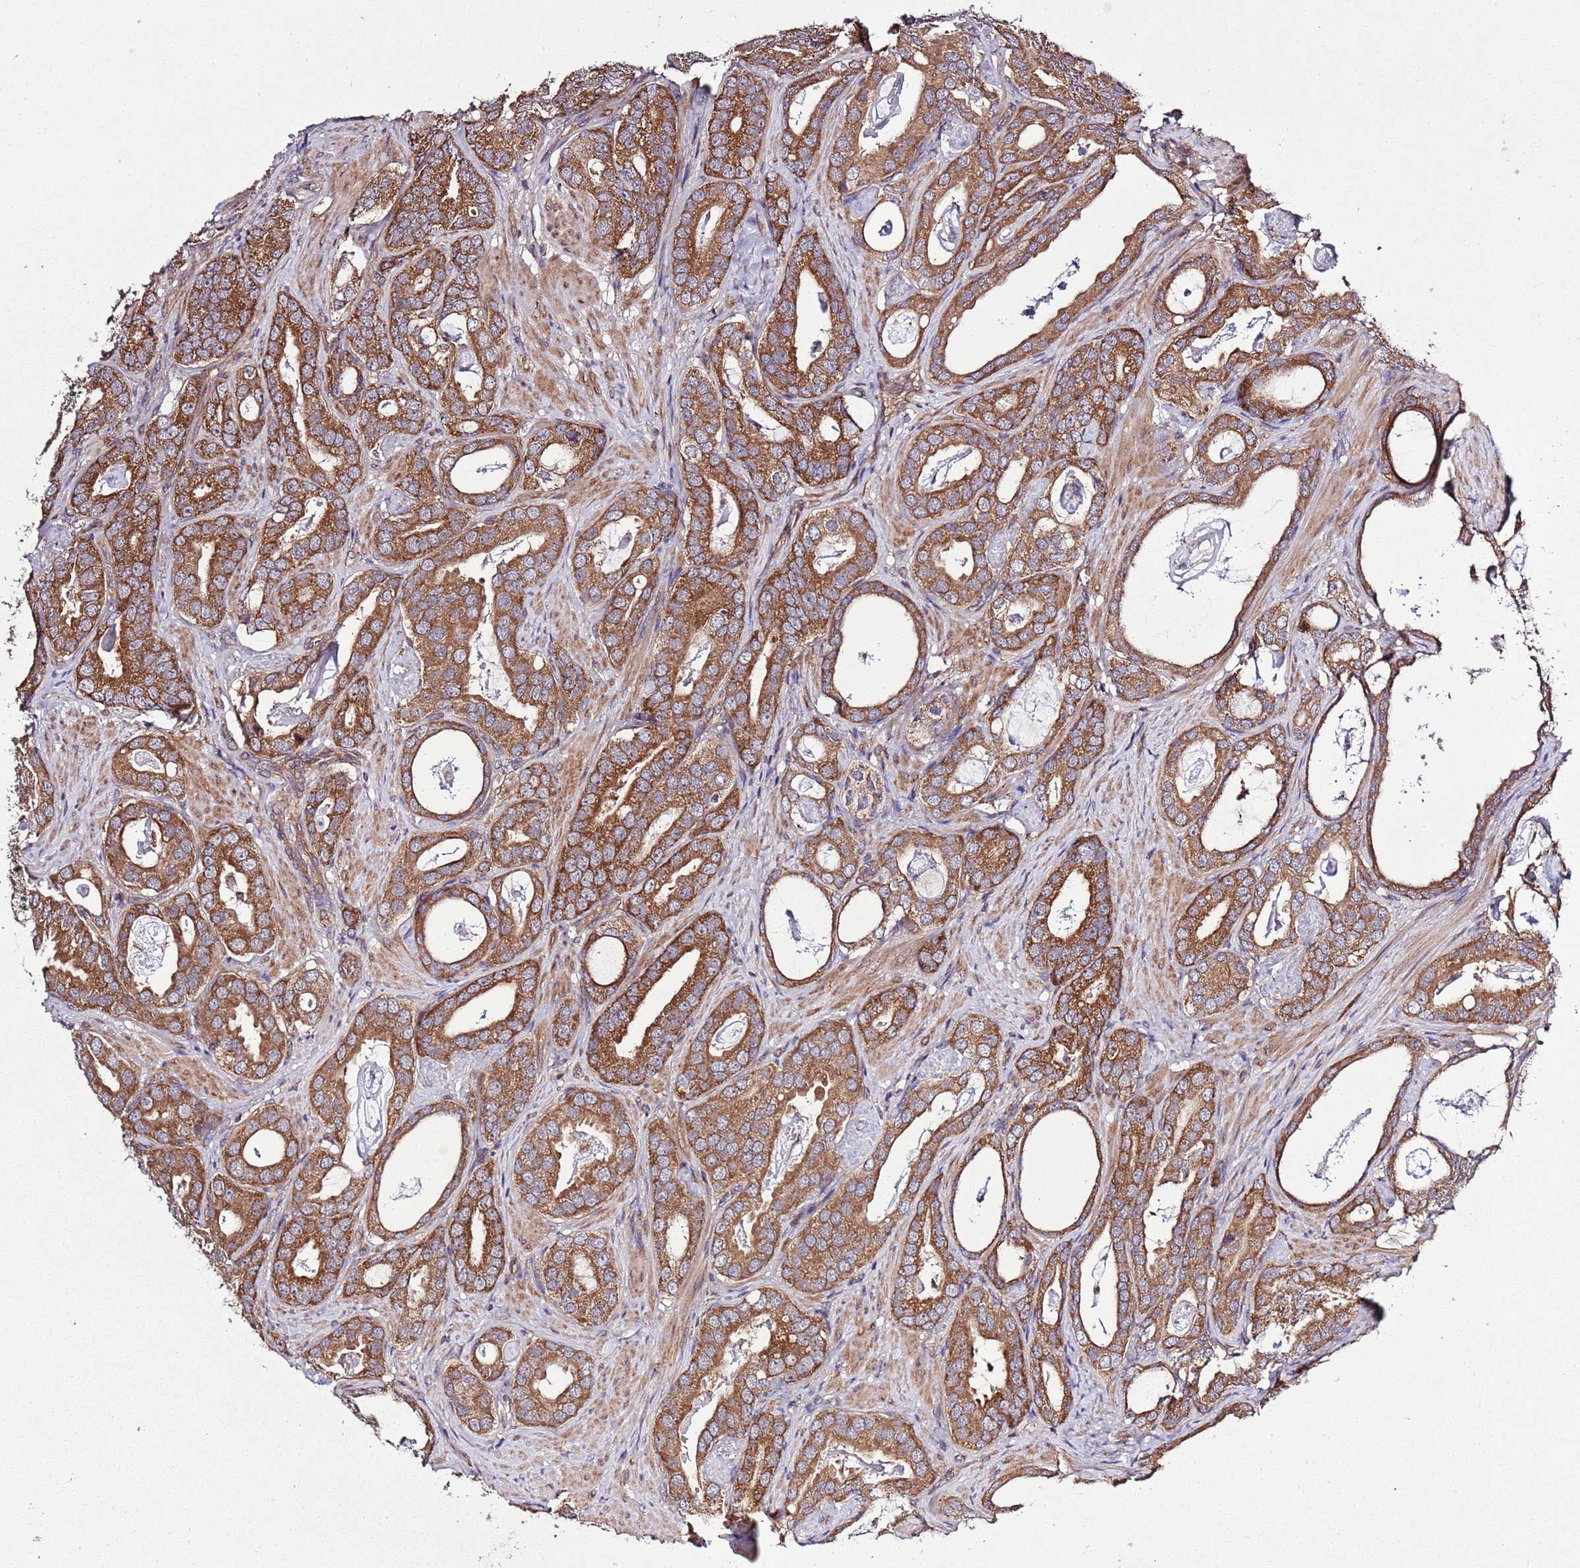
{"staining": {"intensity": "strong", "quantity": ">75%", "location": "cytoplasmic/membranous"}, "tissue": "prostate cancer", "cell_type": "Tumor cells", "image_type": "cancer", "snomed": [{"axis": "morphology", "description": "Adenocarcinoma, Low grade"}, {"axis": "topography", "description": "Prostate"}], "caption": "Strong cytoplasmic/membranous expression is appreciated in approximately >75% of tumor cells in prostate cancer (adenocarcinoma (low-grade)). The protein is shown in brown color, while the nuclei are stained blue.", "gene": "MFNG", "patient": {"sex": "male", "age": 71}}